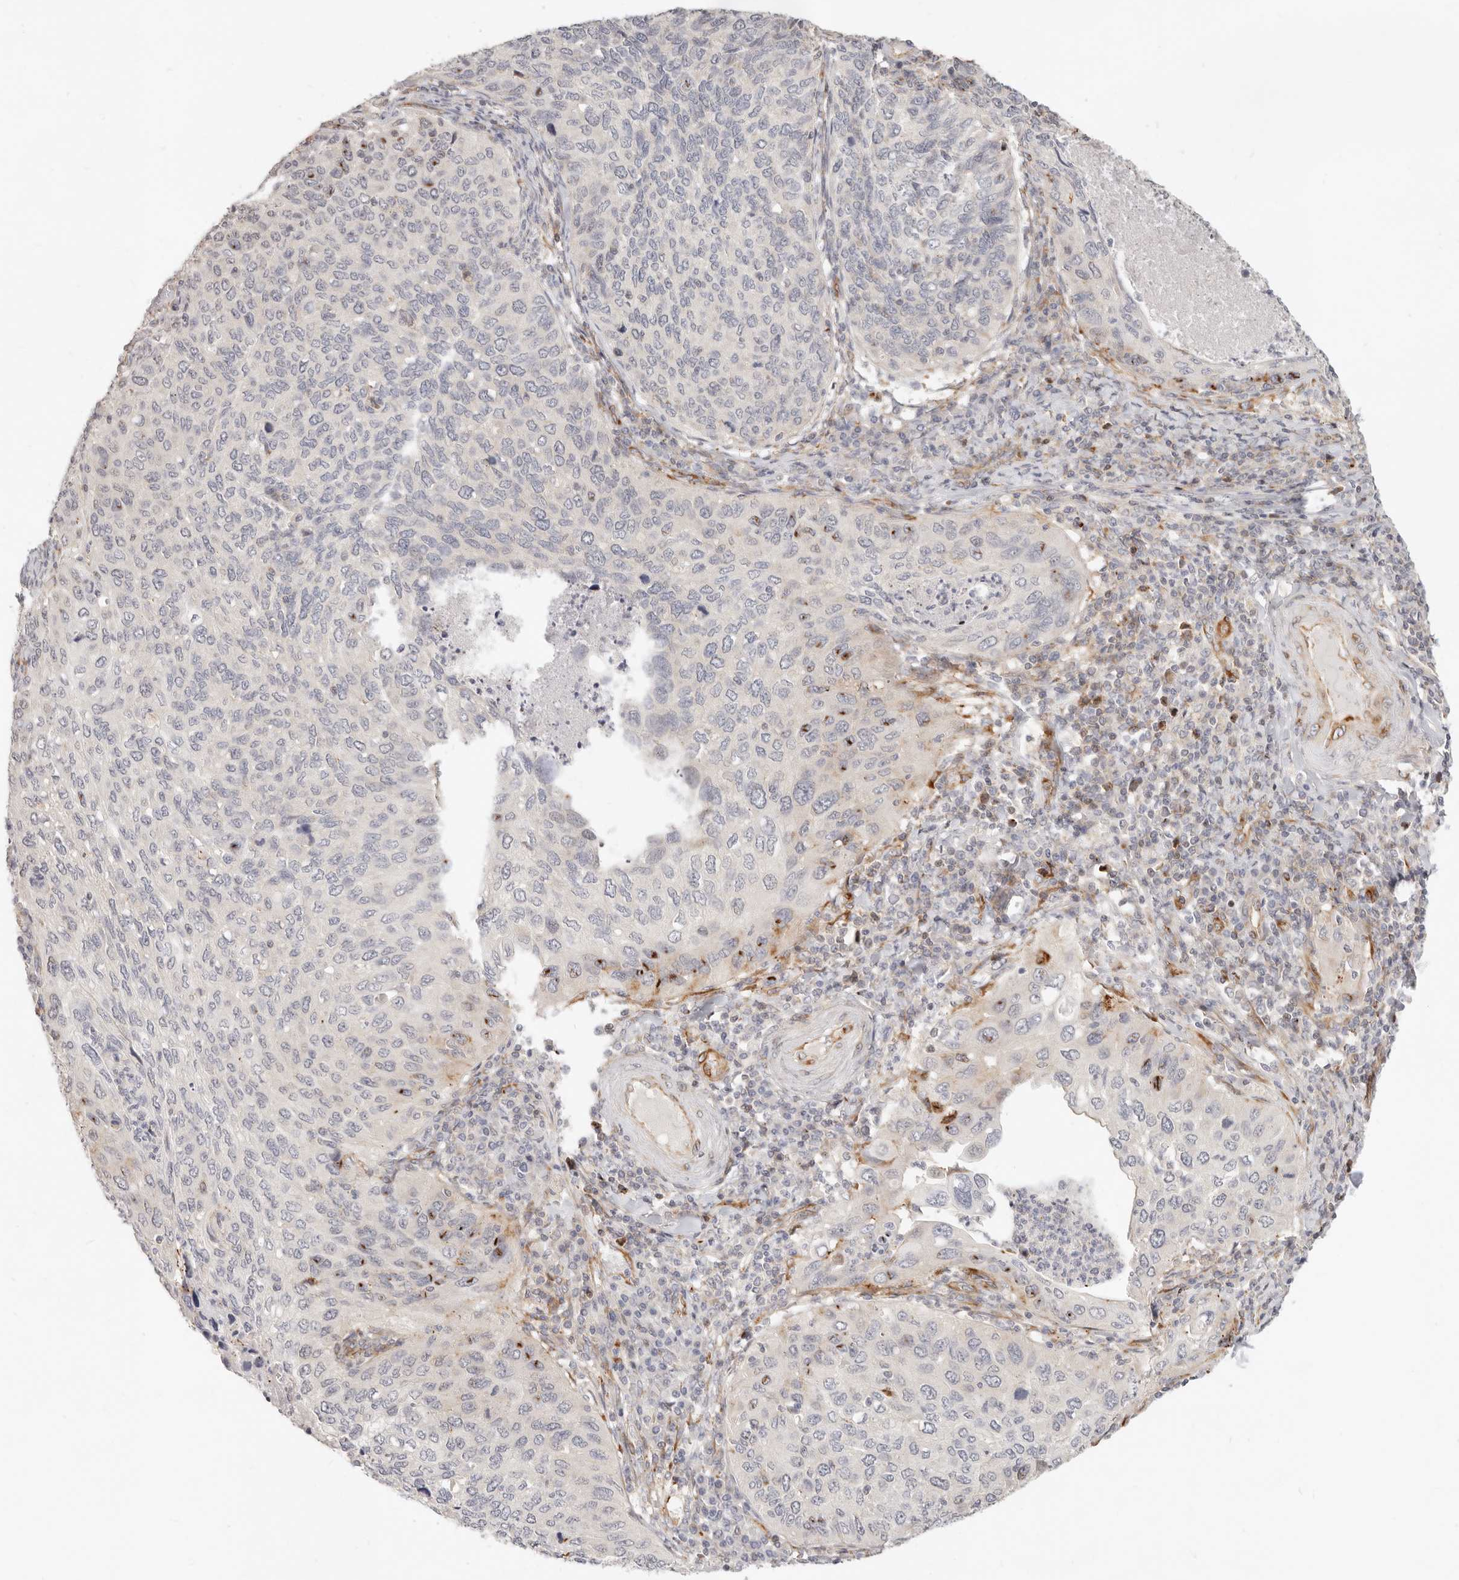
{"staining": {"intensity": "strong", "quantity": "<25%", "location": "cytoplasmic/membranous,nuclear"}, "tissue": "cervical cancer", "cell_type": "Tumor cells", "image_type": "cancer", "snomed": [{"axis": "morphology", "description": "Squamous cell carcinoma, NOS"}, {"axis": "topography", "description": "Cervix"}], "caption": "Approximately <25% of tumor cells in human cervical squamous cell carcinoma demonstrate strong cytoplasmic/membranous and nuclear protein positivity as visualized by brown immunohistochemical staining.", "gene": "SASS6", "patient": {"sex": "female", "age": 38}}